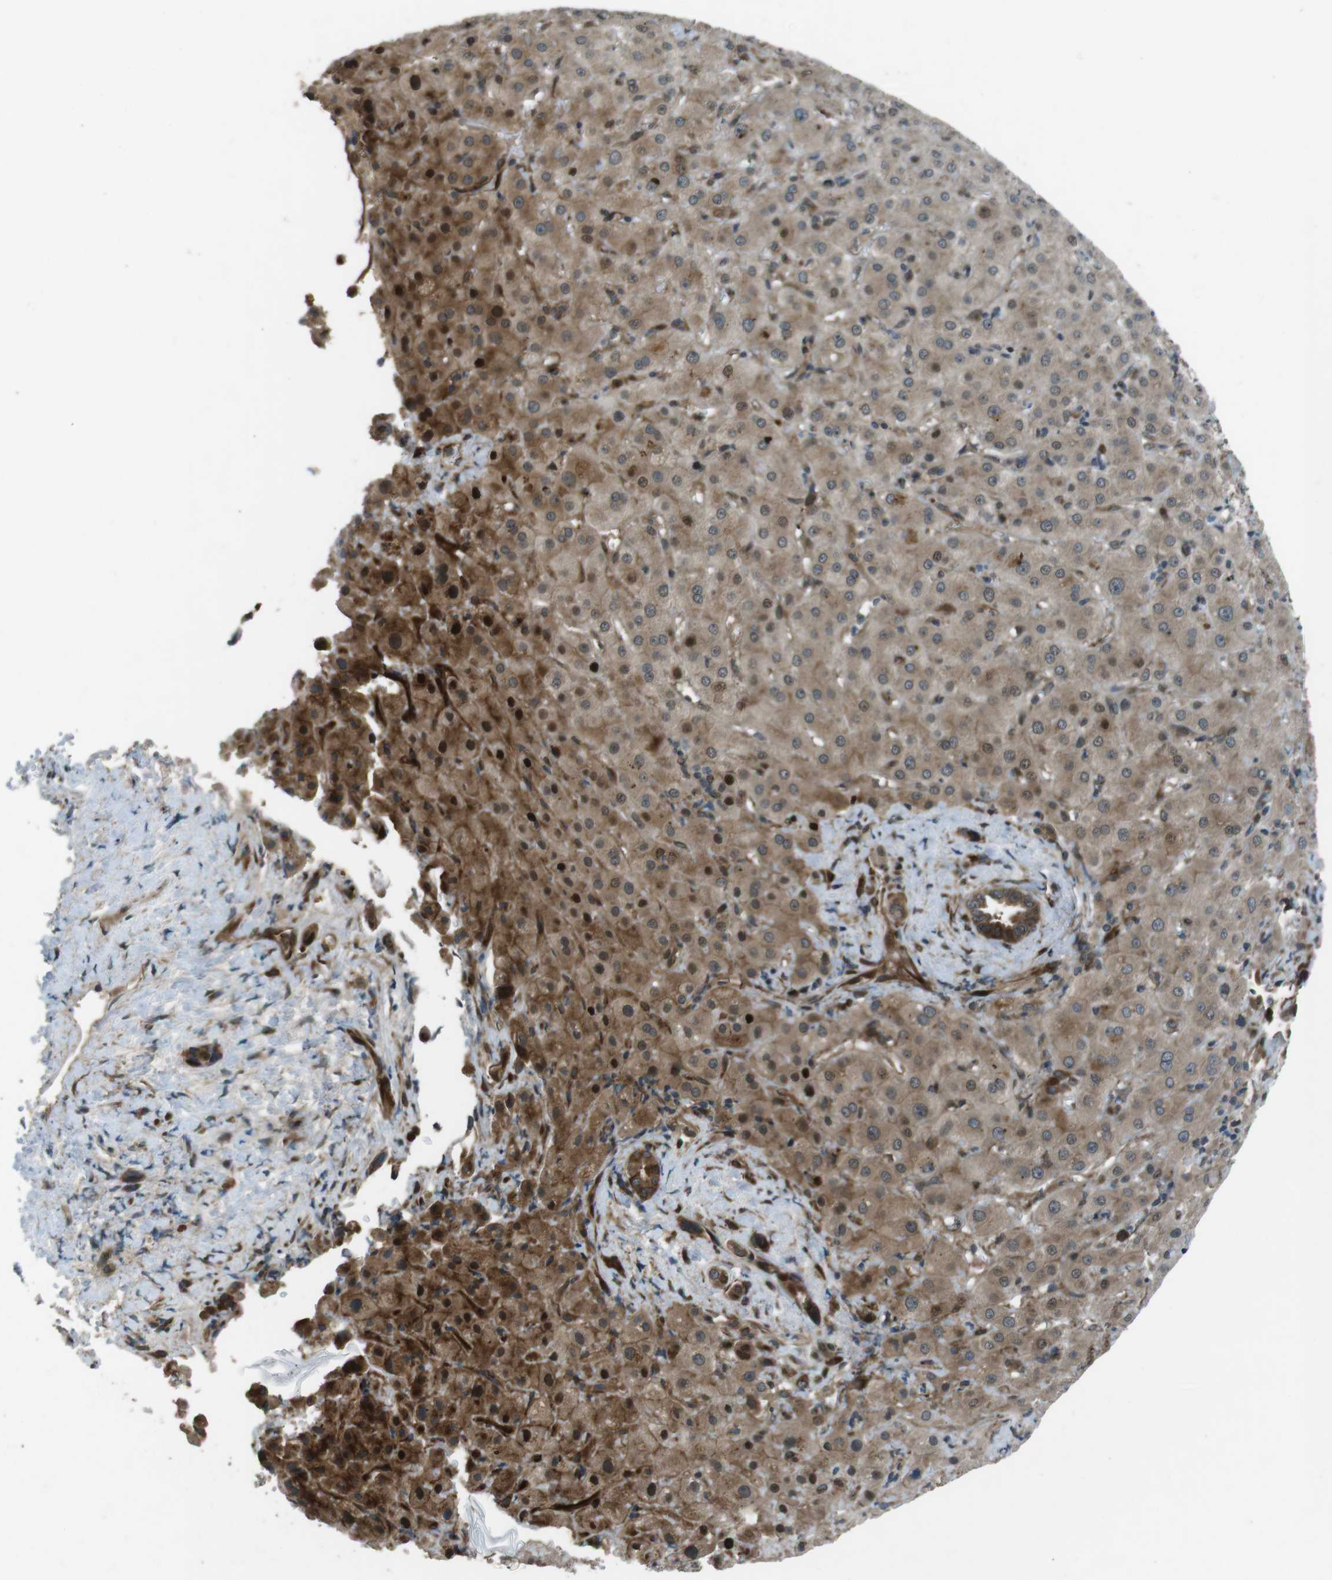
{"staining": {"intensity": "strong", "quantity": "25%-75%", "location": "cytoplasmic/membranous,nuclear"}, "tissue": "liver cancer", "cell_type": "Tumor cells", "image_type": "cancer", "snomed": [{"axis": "morphology", "description": "Cholangiocarcinoma"}, {"axis": "topography", "description": "Liver"}], "caption": "A micrograph showing strong cytoplasmic/membranous and nuclear positivity in approximately 25%-75% of tumor cells in liver cancer (cholangiocarcinoma), as visualized by brown immunohistochemical staining.", "gene": "ZNF330", "patient": {"sex": "female", "age": 65}}